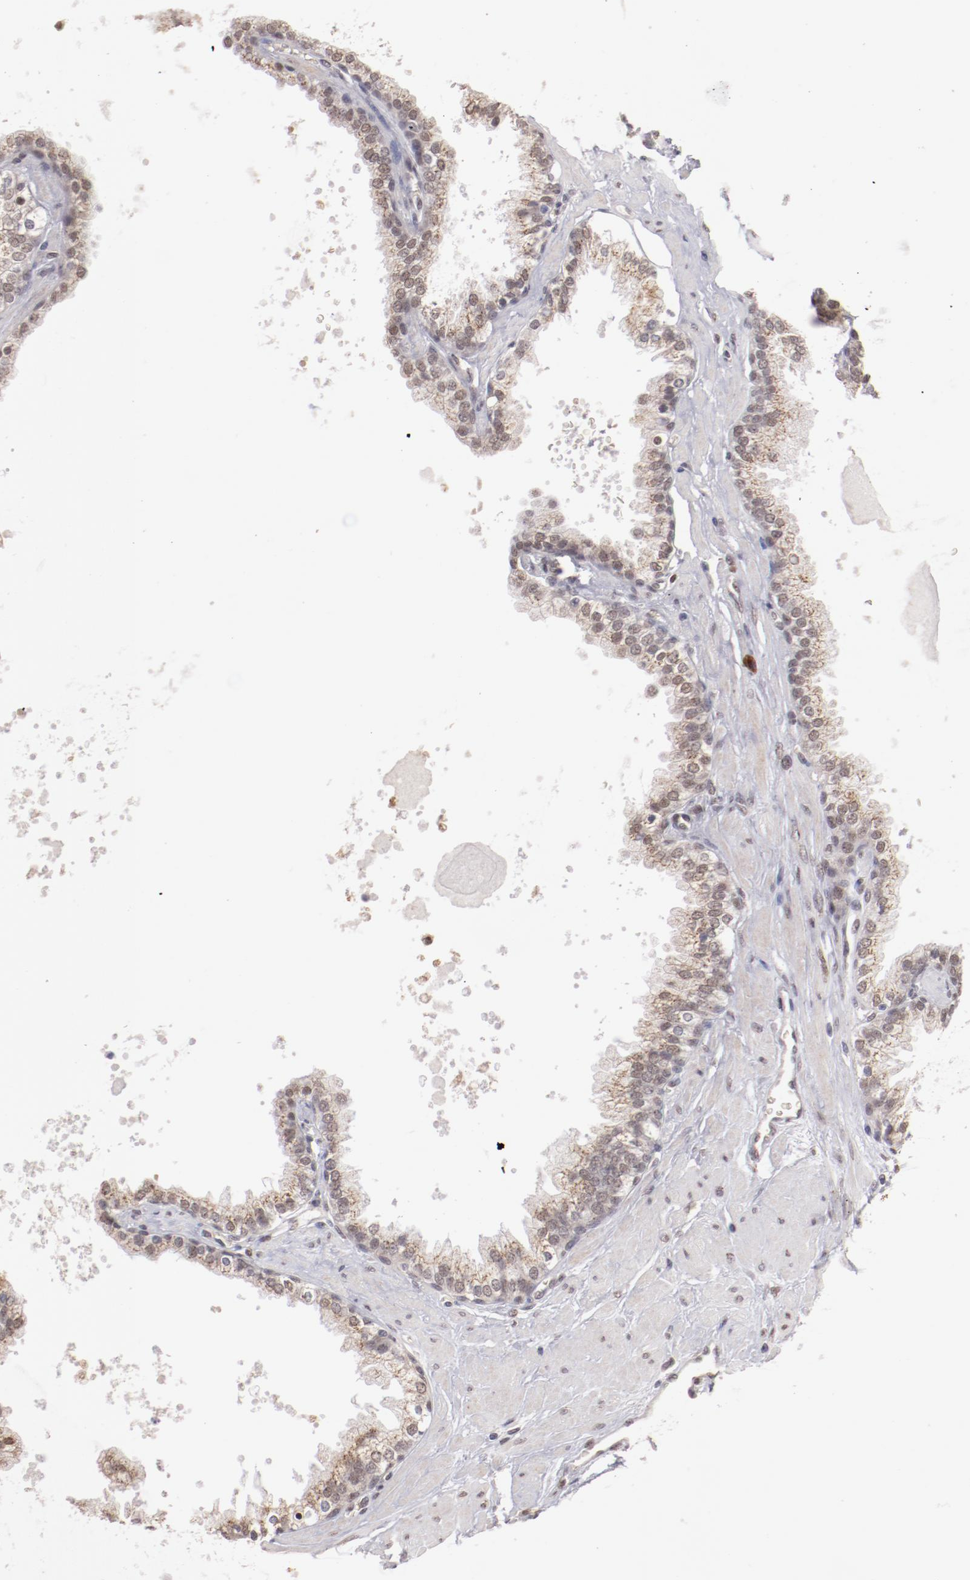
{"staining": {"intensity": "weak", "quantity": ">75%", "location": "cytoplasmic/membranous,nuclear"}, "tissue": "prostate", "cell_type": "Glandular cells", "image_type": "normal", "snomed": [{"axis": "morphology", "description": "Normal tissue, NOS"}, {"axis": "topography", "description": "Prostate"}], "caption": "Immunohistochemistry (IHC) (DAB) staining of unremarkable prostate displays weak cytoplasmic/membranous,nuclear protein positivity in about >75% of glandular cells.", "gene": "NFE2", "patient": {"sex": "male", "age": 51}}